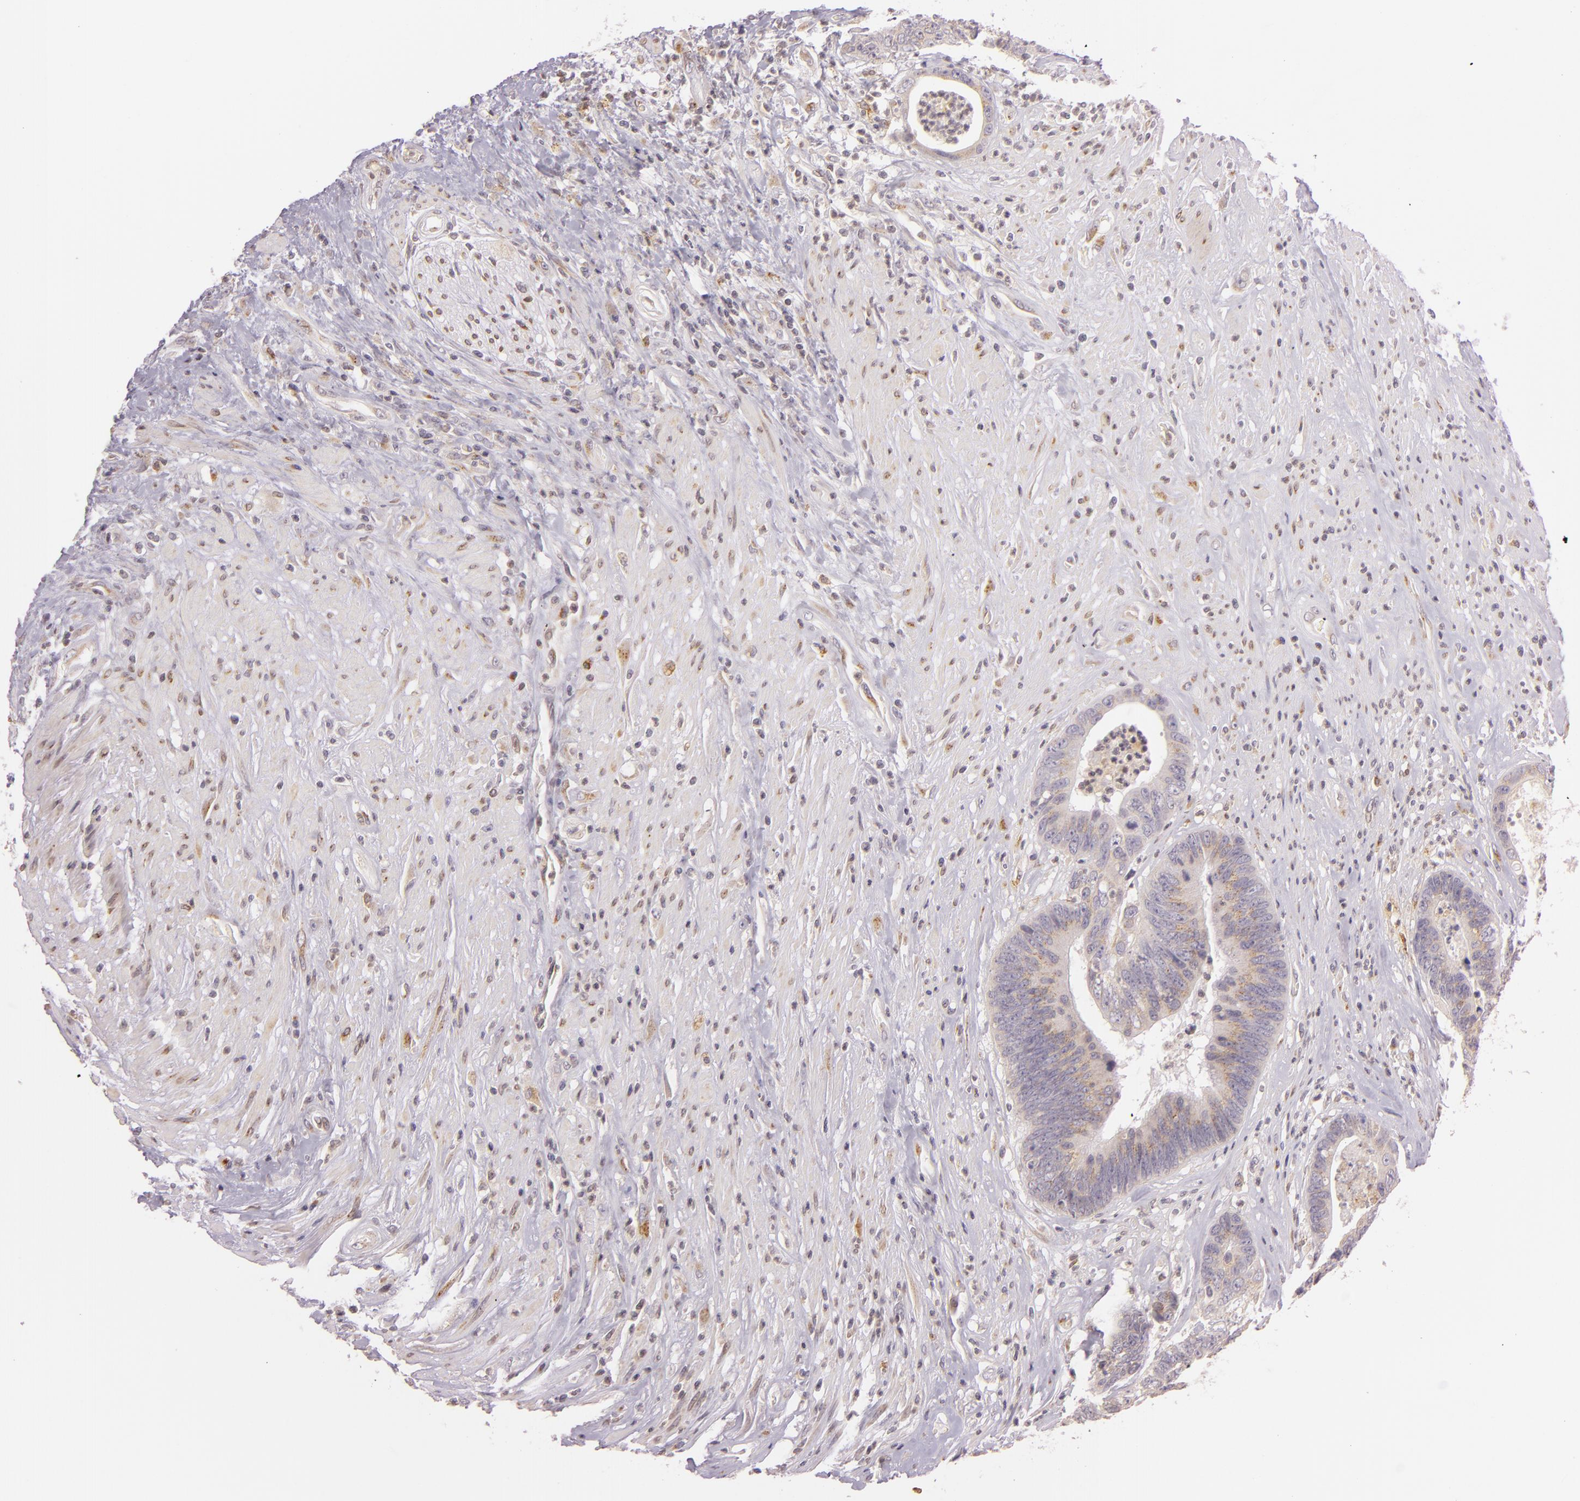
{"staining": {"intensity": "moderate", "quantity": ">75%", "location": "cytoplasmic/membranous"}, "tissue": "colorectal cancer", "cell_type": "Tumor cells", "image_type": "cancer", "snomed": [{"axis": "morphology", "description": "Adenocarcinoma, NOS"}, {"axis": "topography", "description": "Rectum"}], "caption": "Colorectal cancer stained with a protein marker reveals moderate staining in tumor cells.", "gene": "LGMN", "patient": {"sex": "female", "age": 65}}